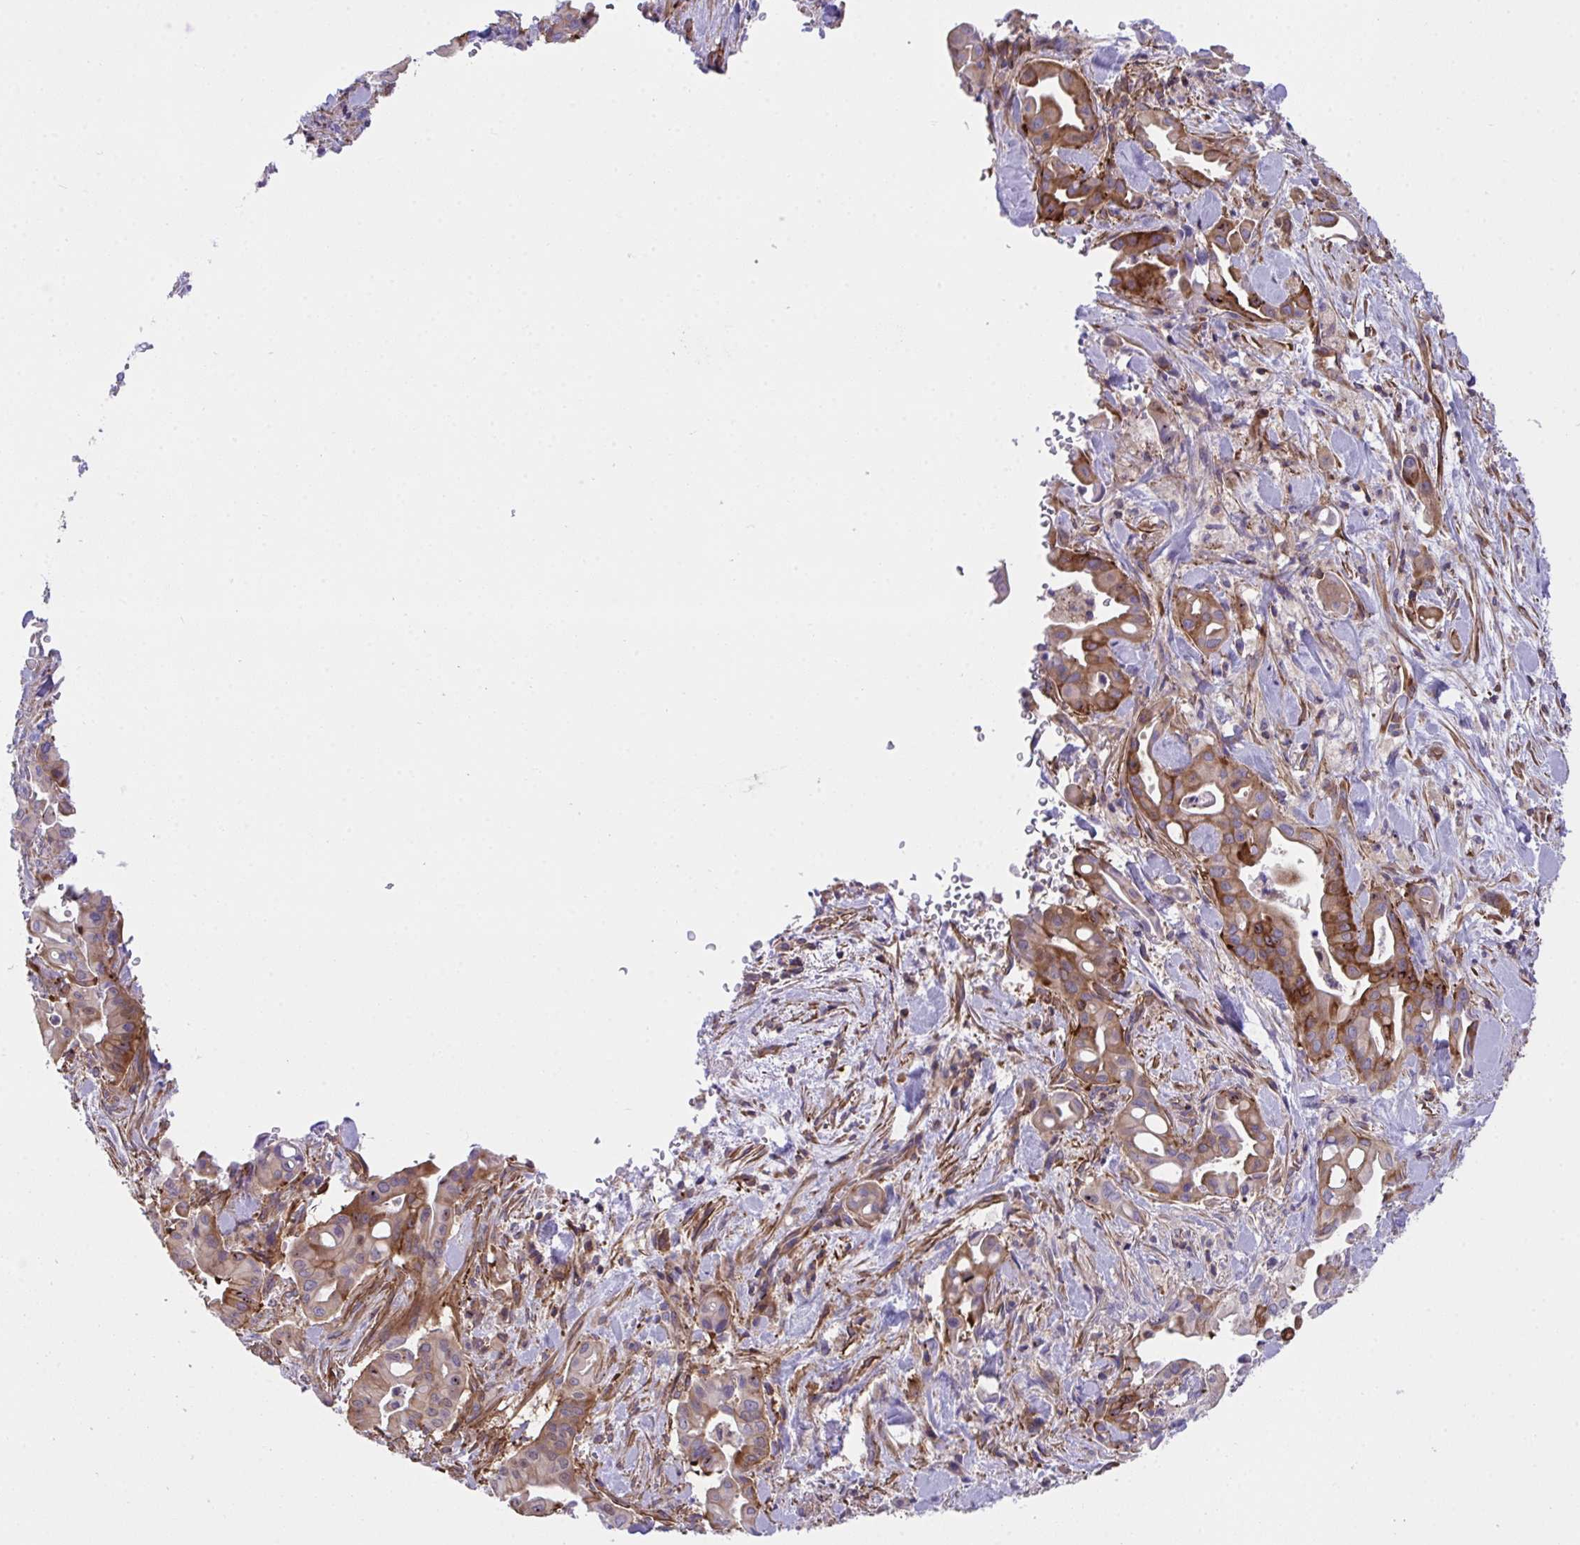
{"staining": {"intensity": "moderate", "quantity": ">75%", "location": "cytoplasmic/membranous"}, "tissue": "liver cancer", "cell_type": "Tumor cells", "image_type": "cancer", "snomed": [{"axis": "morphology", "description": "Cholangiocarcinoma"}, {"axis": "topography", "description": "Liver"}], "caption": "Moderate cytoplasmic/membranous positivity for a protein is seen in approximately >75% of tumor cells of liver cancer using IHC.", "gene": "PPIH", "patient": {"sex": "female", "age": 68}}